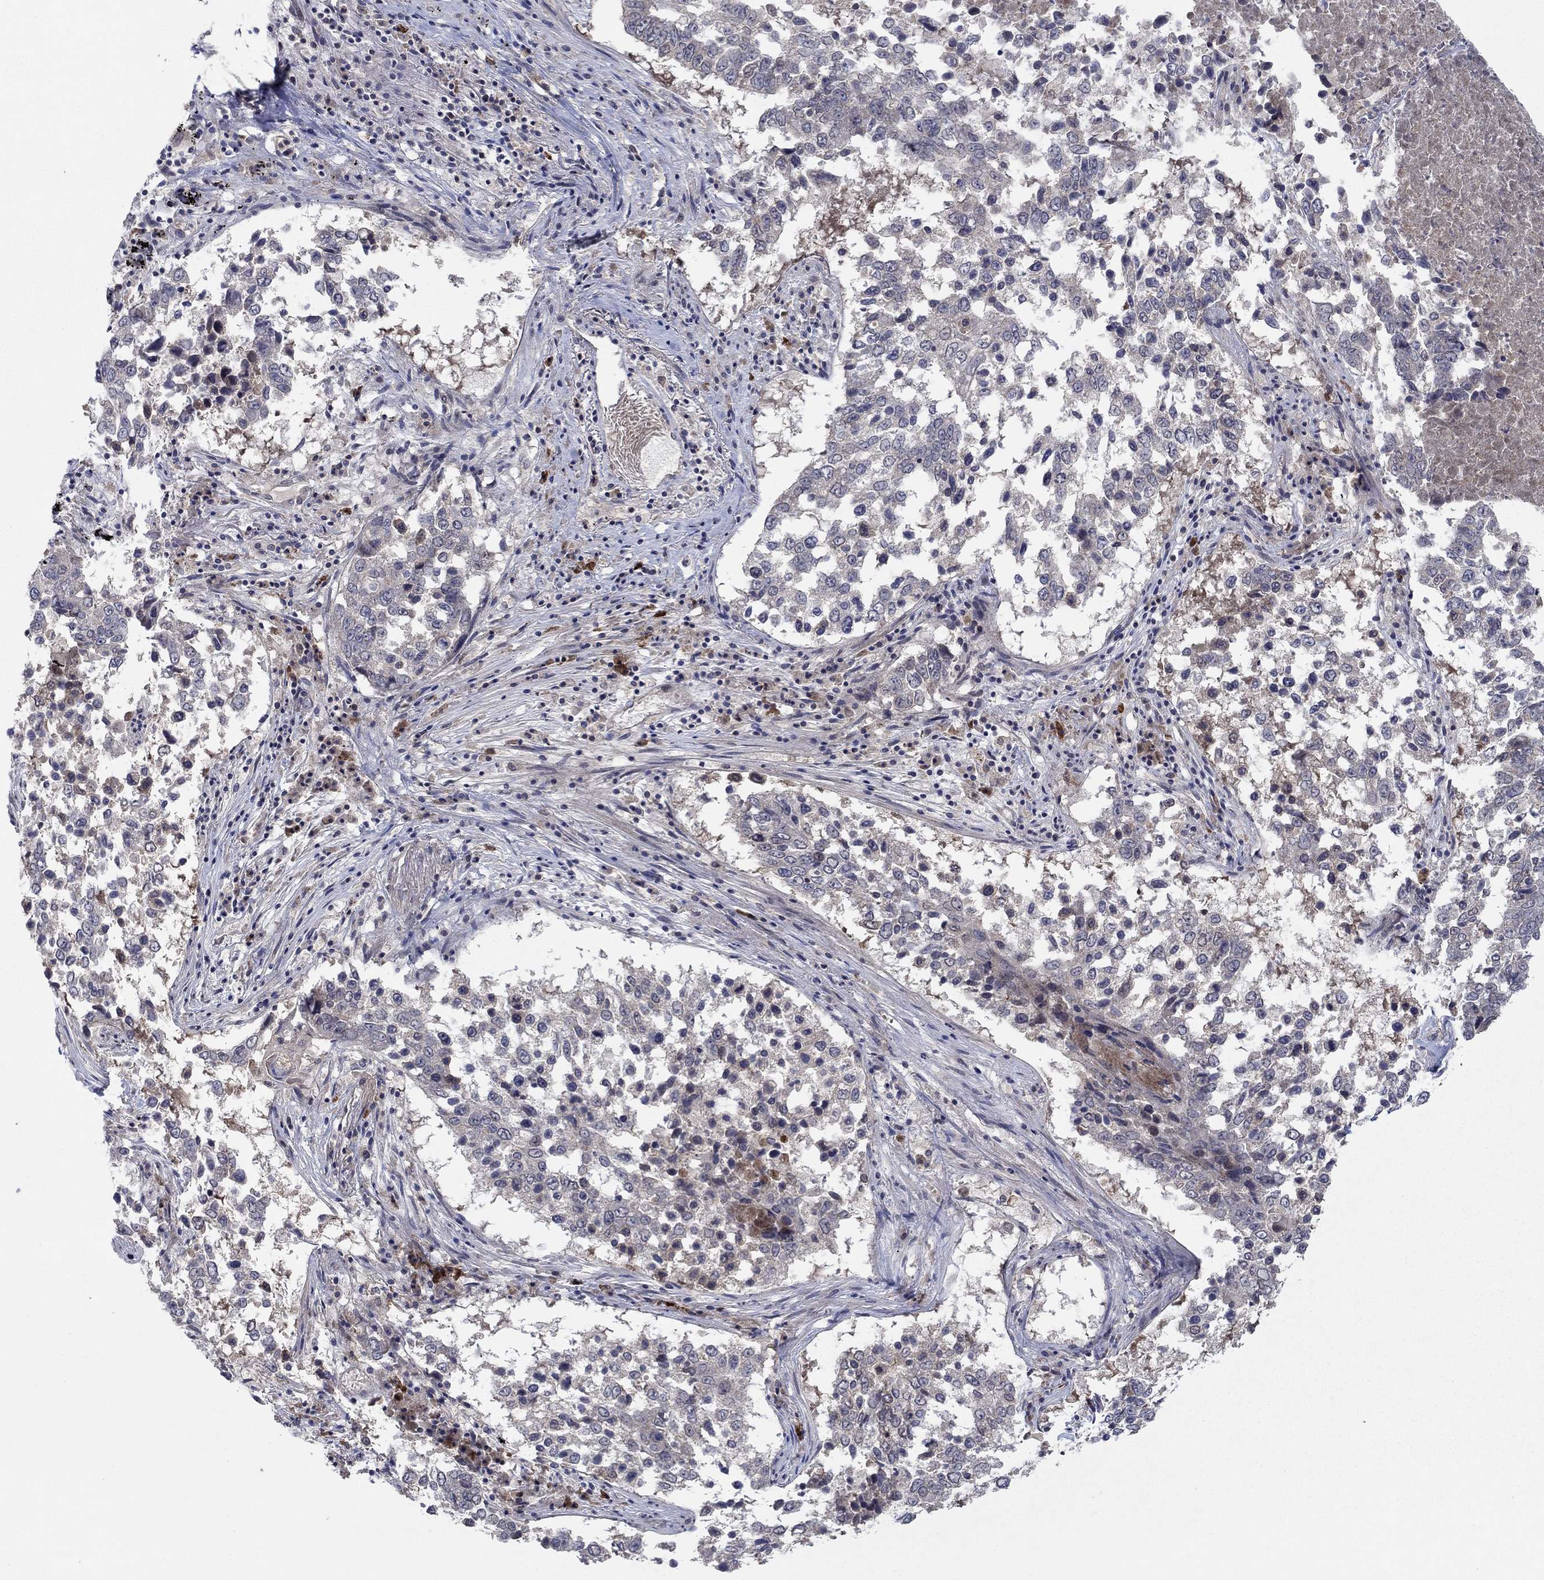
{"staining": {"intensity": "negative", "quantity": "none", "location": "none"}, "tissue": "lung cancer", "cell_type": "Tumor cells", "image_type": "cancer", "snomed": [{"axis": "morphology", "description": "Squamous cell carcinoma, NOS"}, {"axis": "topography", "description": "Lung"}], "caption": "High magnification brightfield microscopy of squamous cell carcinoma (lung) stained with DAB (brown) and counterstained with hematoxylin (blue): tumor cells show no significant positivity.", "gene": "IL4", "patient": {"sex": "male", "age": 82}}